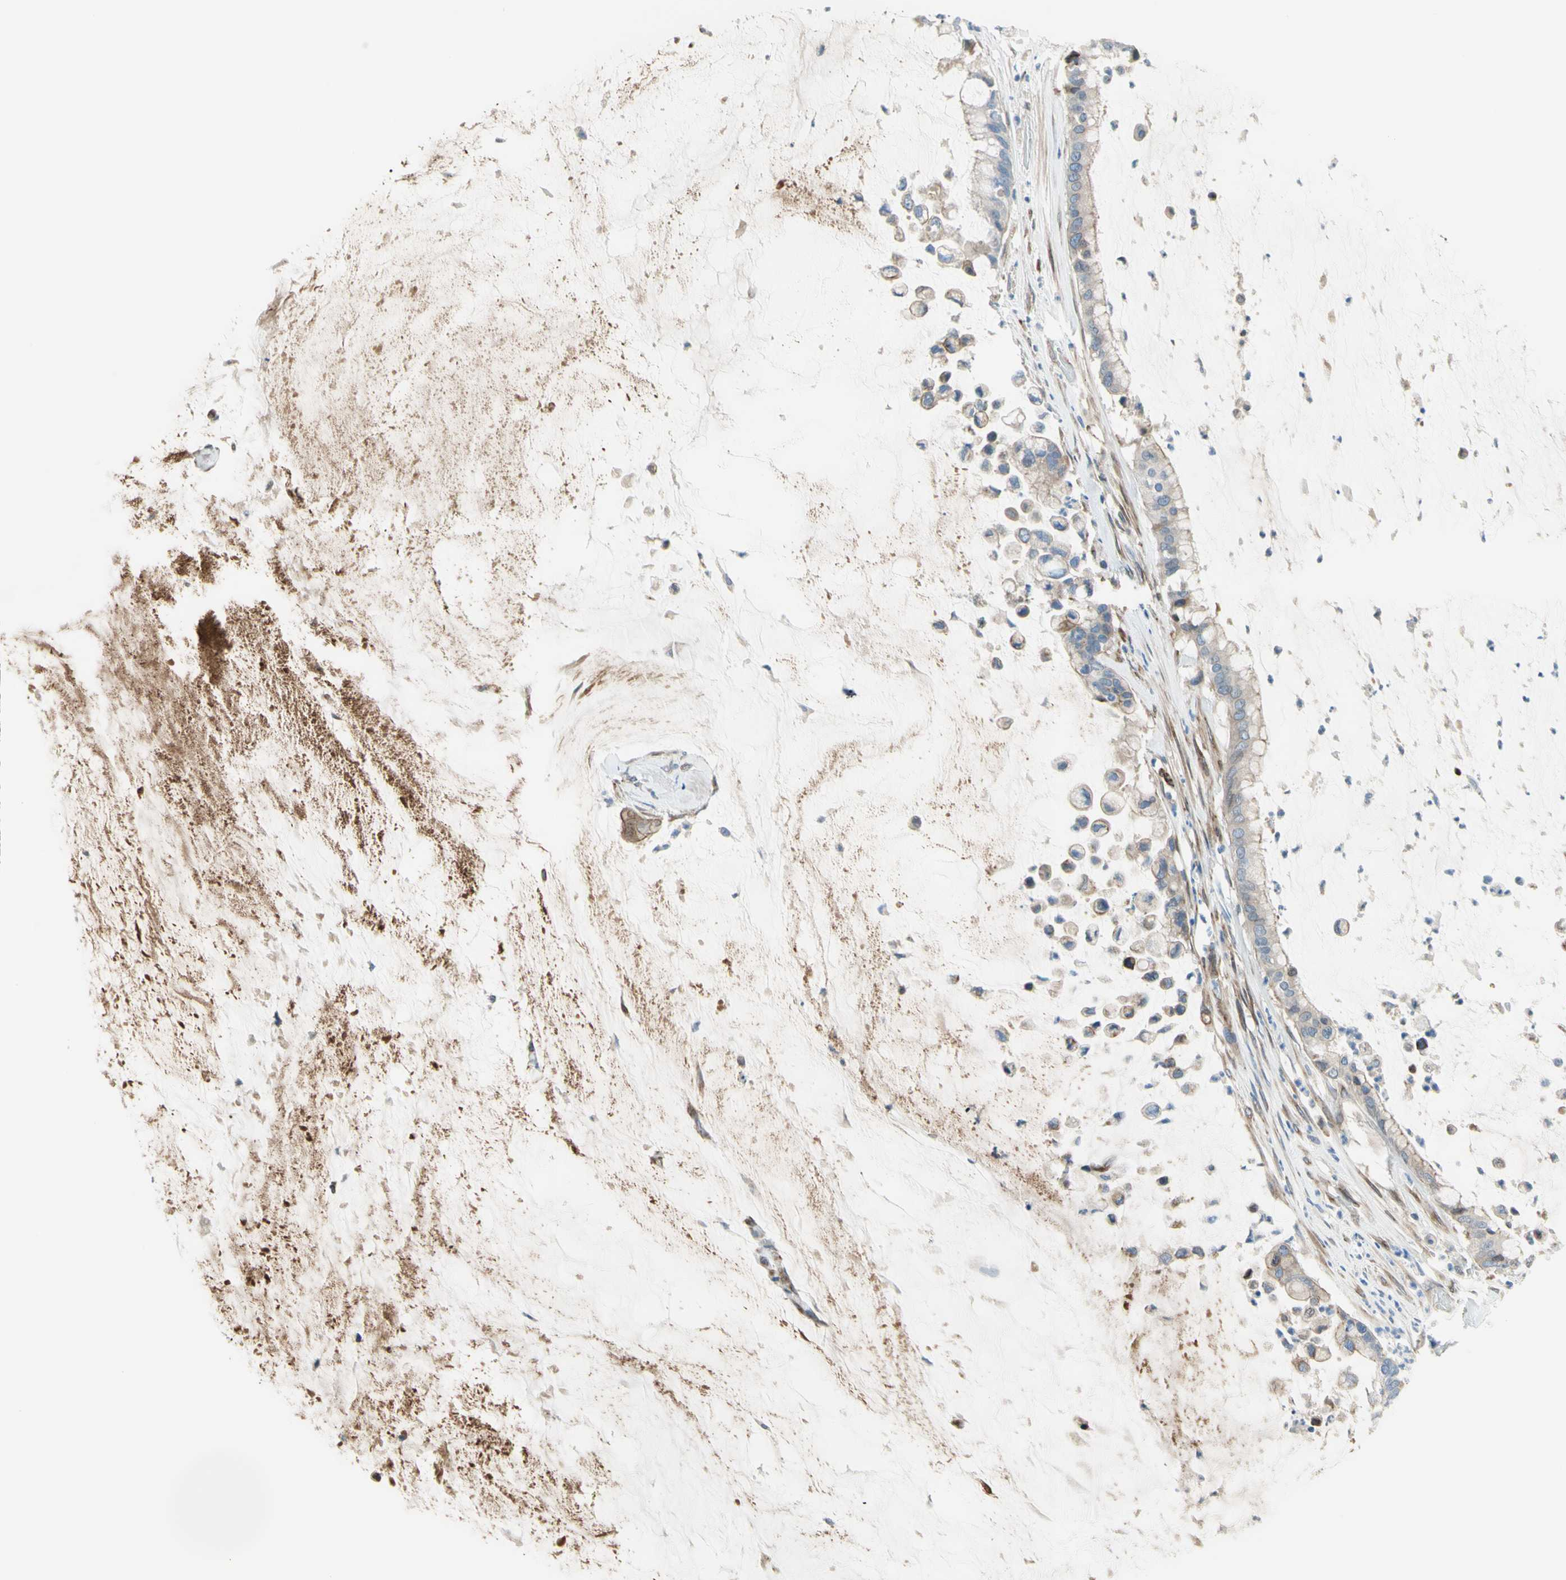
{"staining": {"intensity": "weak", "quantity": ">75%", "location": "cytoplasmic/membranous"}, "tissue": "pancreatic cancer", "cell_type": "Tumor cells", "image_type": "cancer", "snomed": [{"axis": "morphology", "description": "Adenocarcinoma, NOS"}, {"axis": "topography", "description": "Pancreas"}], "caption": "The photomicrograph demonstrates immunohistochemical staining of pancreatic cancer. There is weak cytoplasmic/membranous positivity is seen in approximately >75% of tumor cells. (IHC, brightfield microscopy, high magnification).", "gene": "TRAF2", "patient": {"sex": "male", "age": 41}}